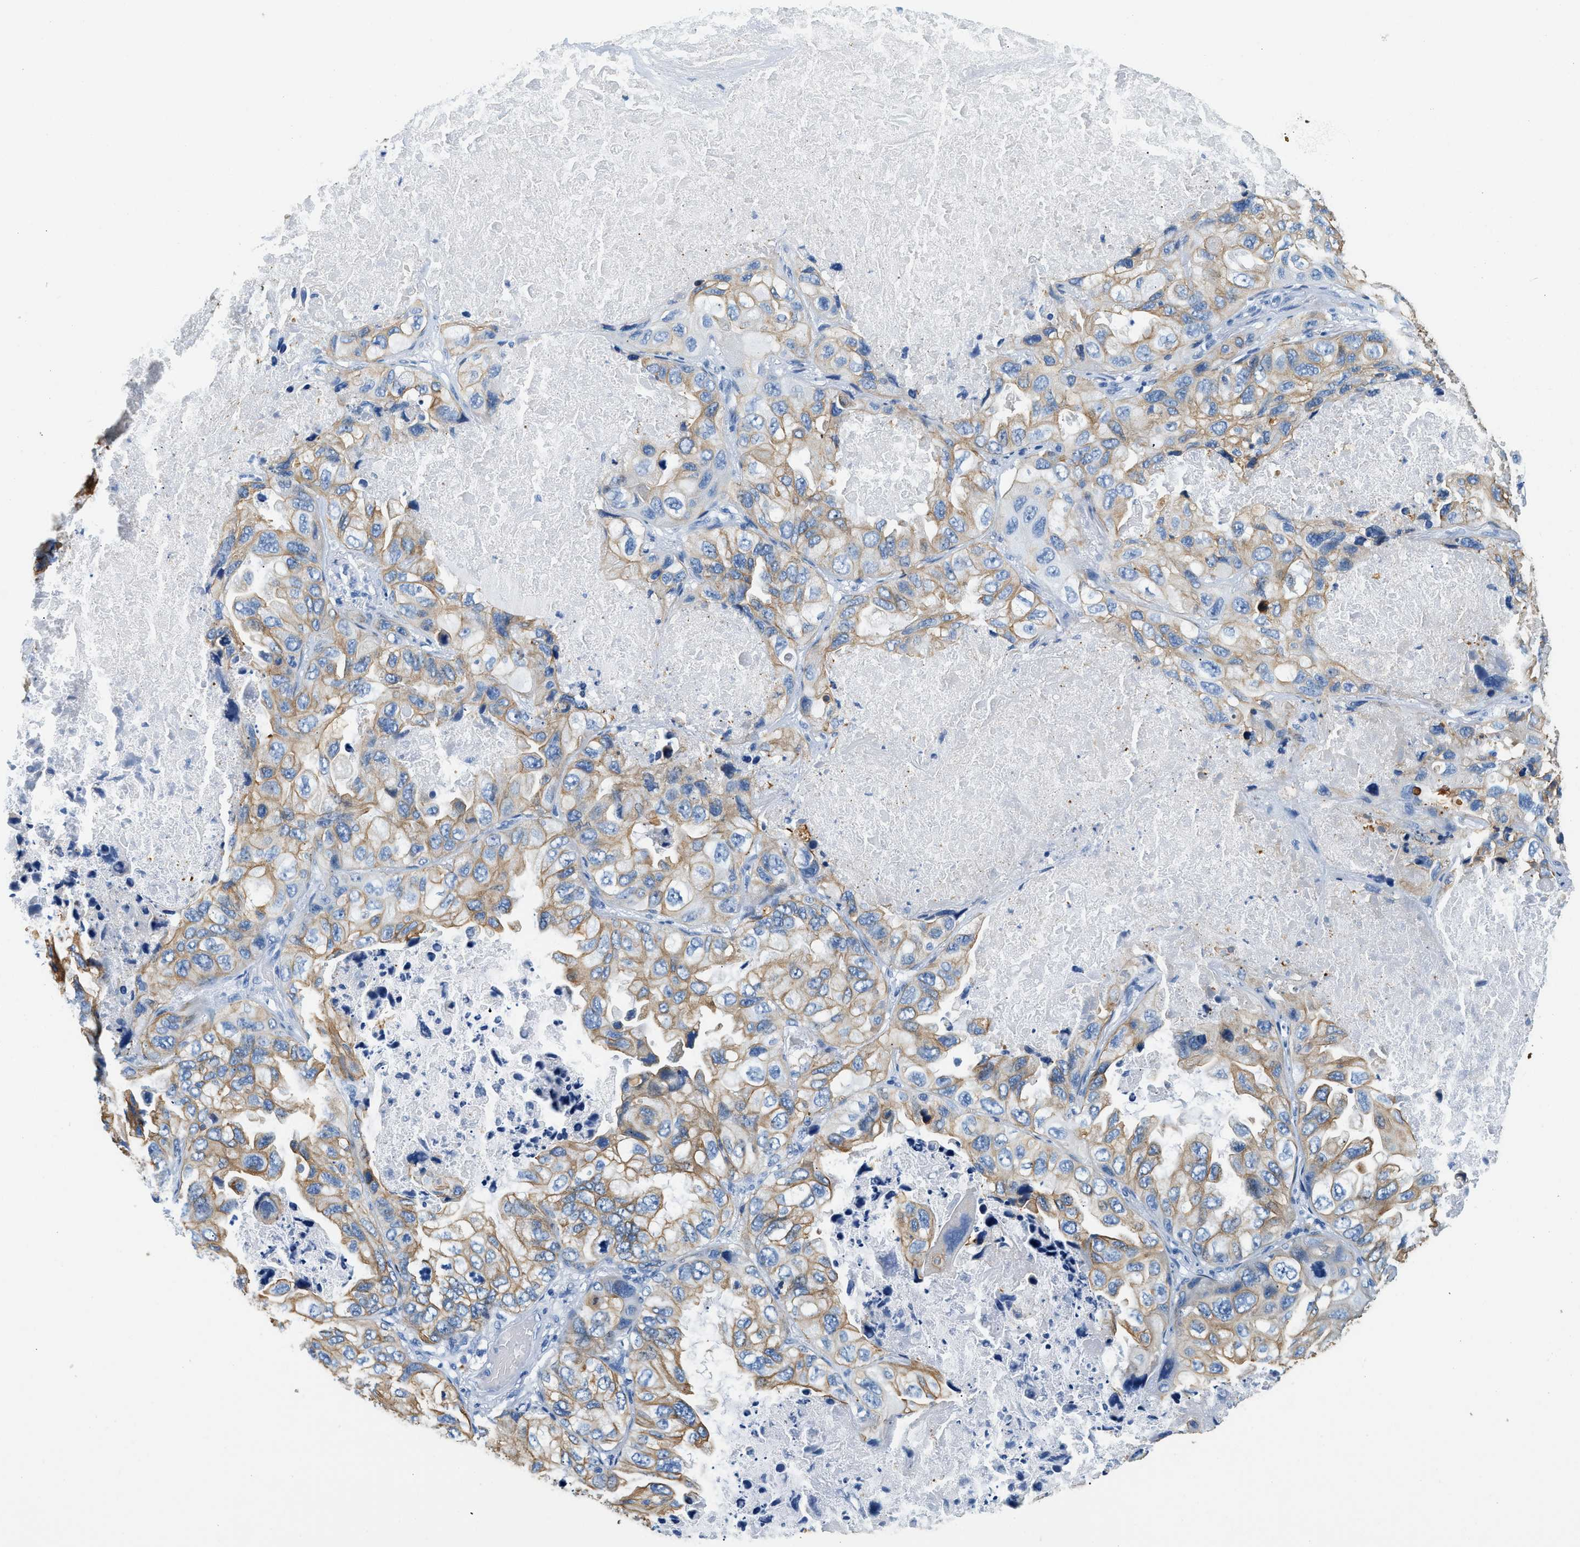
{"staining": {"intensity": "moderate", "quantity": "25%-75%", "location": "cytoplasmic/membranous"}, "tissue": "lung cancer", "cell_type": "Tumor cells", "image_type": "cancer", "snomed": [{"axis": "morphology", "description": "Squamous cell carcinoma, NOS"}, {"axis": "topography", "description": "Lung"}], "caption": "Tumor cells show medium levels of moderate cytoplasmic/membranous positivity in about 25%-75% of cells in human lung cancer (squamous cell carcinoma).", "gene": "STXBP2", "patient": {"sex": "female", "age": 73}}